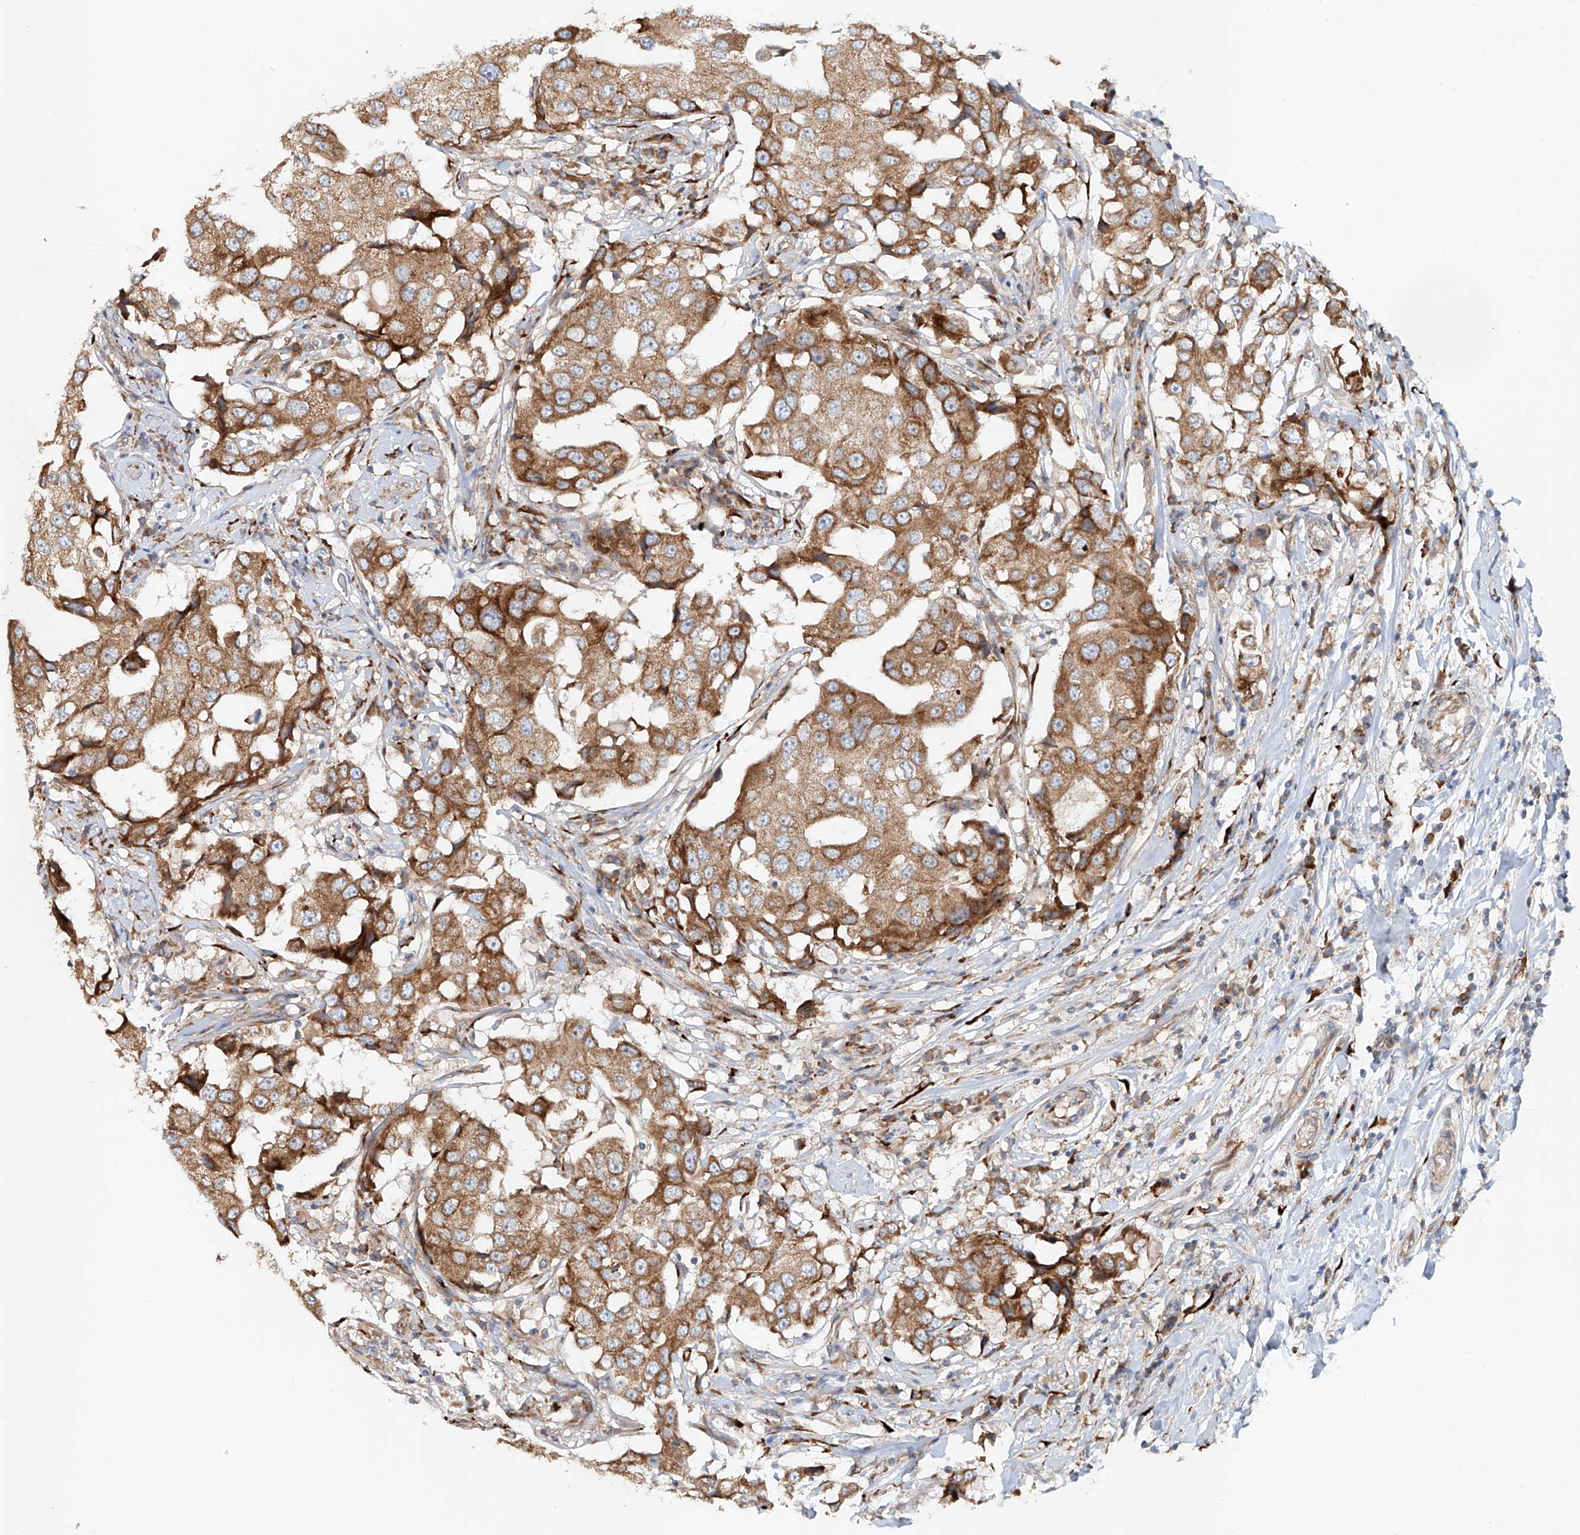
{"staining": {"intensity": "moderate", "quantity": ">75%", "location": "cytoplasmic/membranous"}, "tissue": "breast cancer", "cell_type": "Tumor cells", "image_type": "cancer", "snomed": [{"axis": "morphology", "description": "Duct carcinoma"}, {"axis": "topography", "description": "Breast"}], "caption": "Breast cancer stained with a protein marker shows moderate staining in tumor cells.", "gene": "SNAP29", "patient": {"sex": "female", "age": 27}}